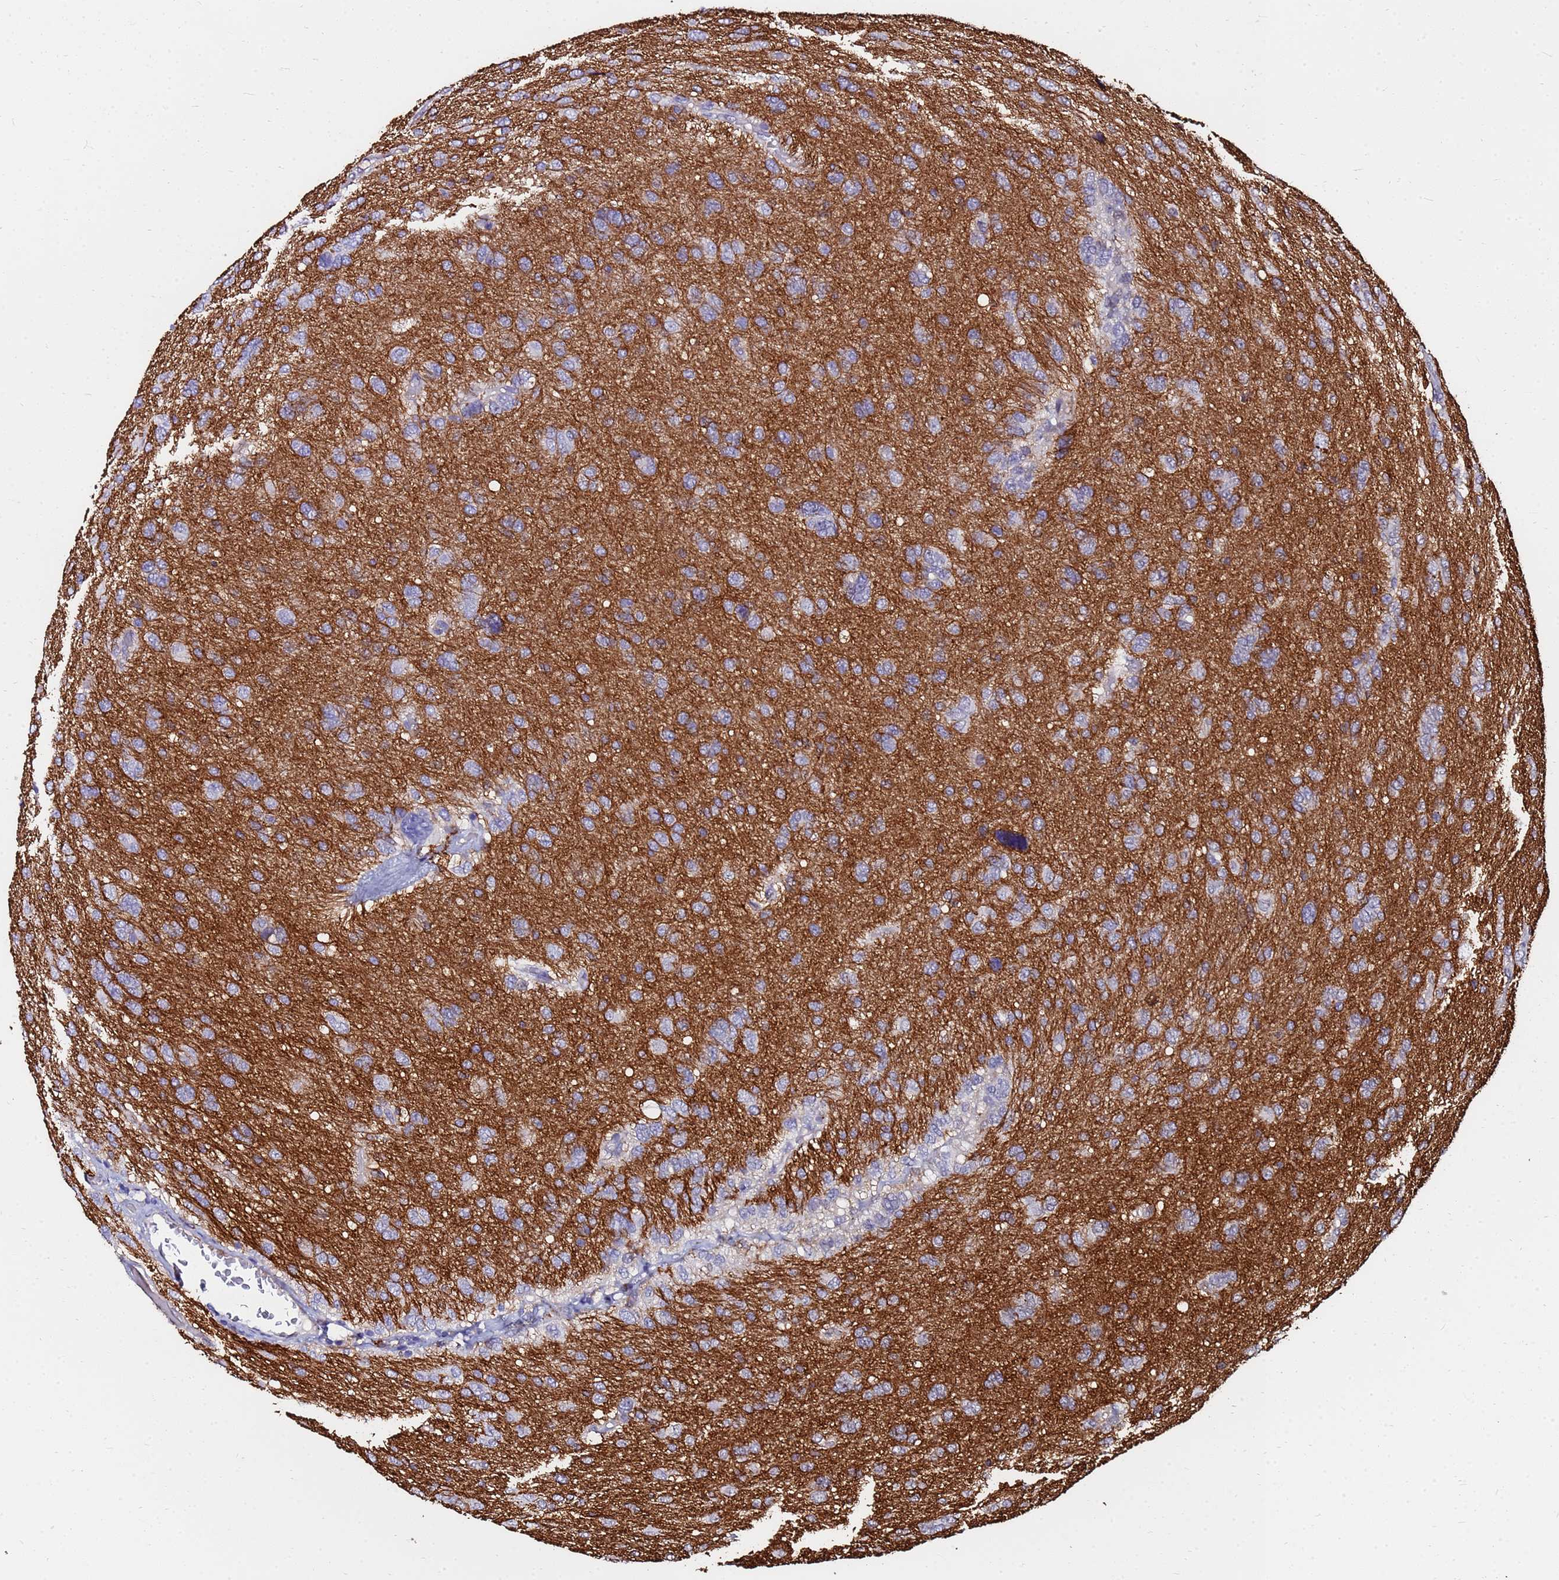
{"staining": {"intensity": "negative", "quantity": "none", "location": "none"}, "tissue": "glioma", "cell_type": "Tumor cells", "image_type": "cancer", "snomed": [{"axis": "morphology", "description": "Glioma, malignant, High grade"}, {"axis": "topography", "description": "Brain"}], "caption": "Malignant high-grade glioma was stained to show a protein in brown. There is no significant expression in tumor cells.", "gene": "BASP1", "patient": {"sex": "female", "age": 59}}